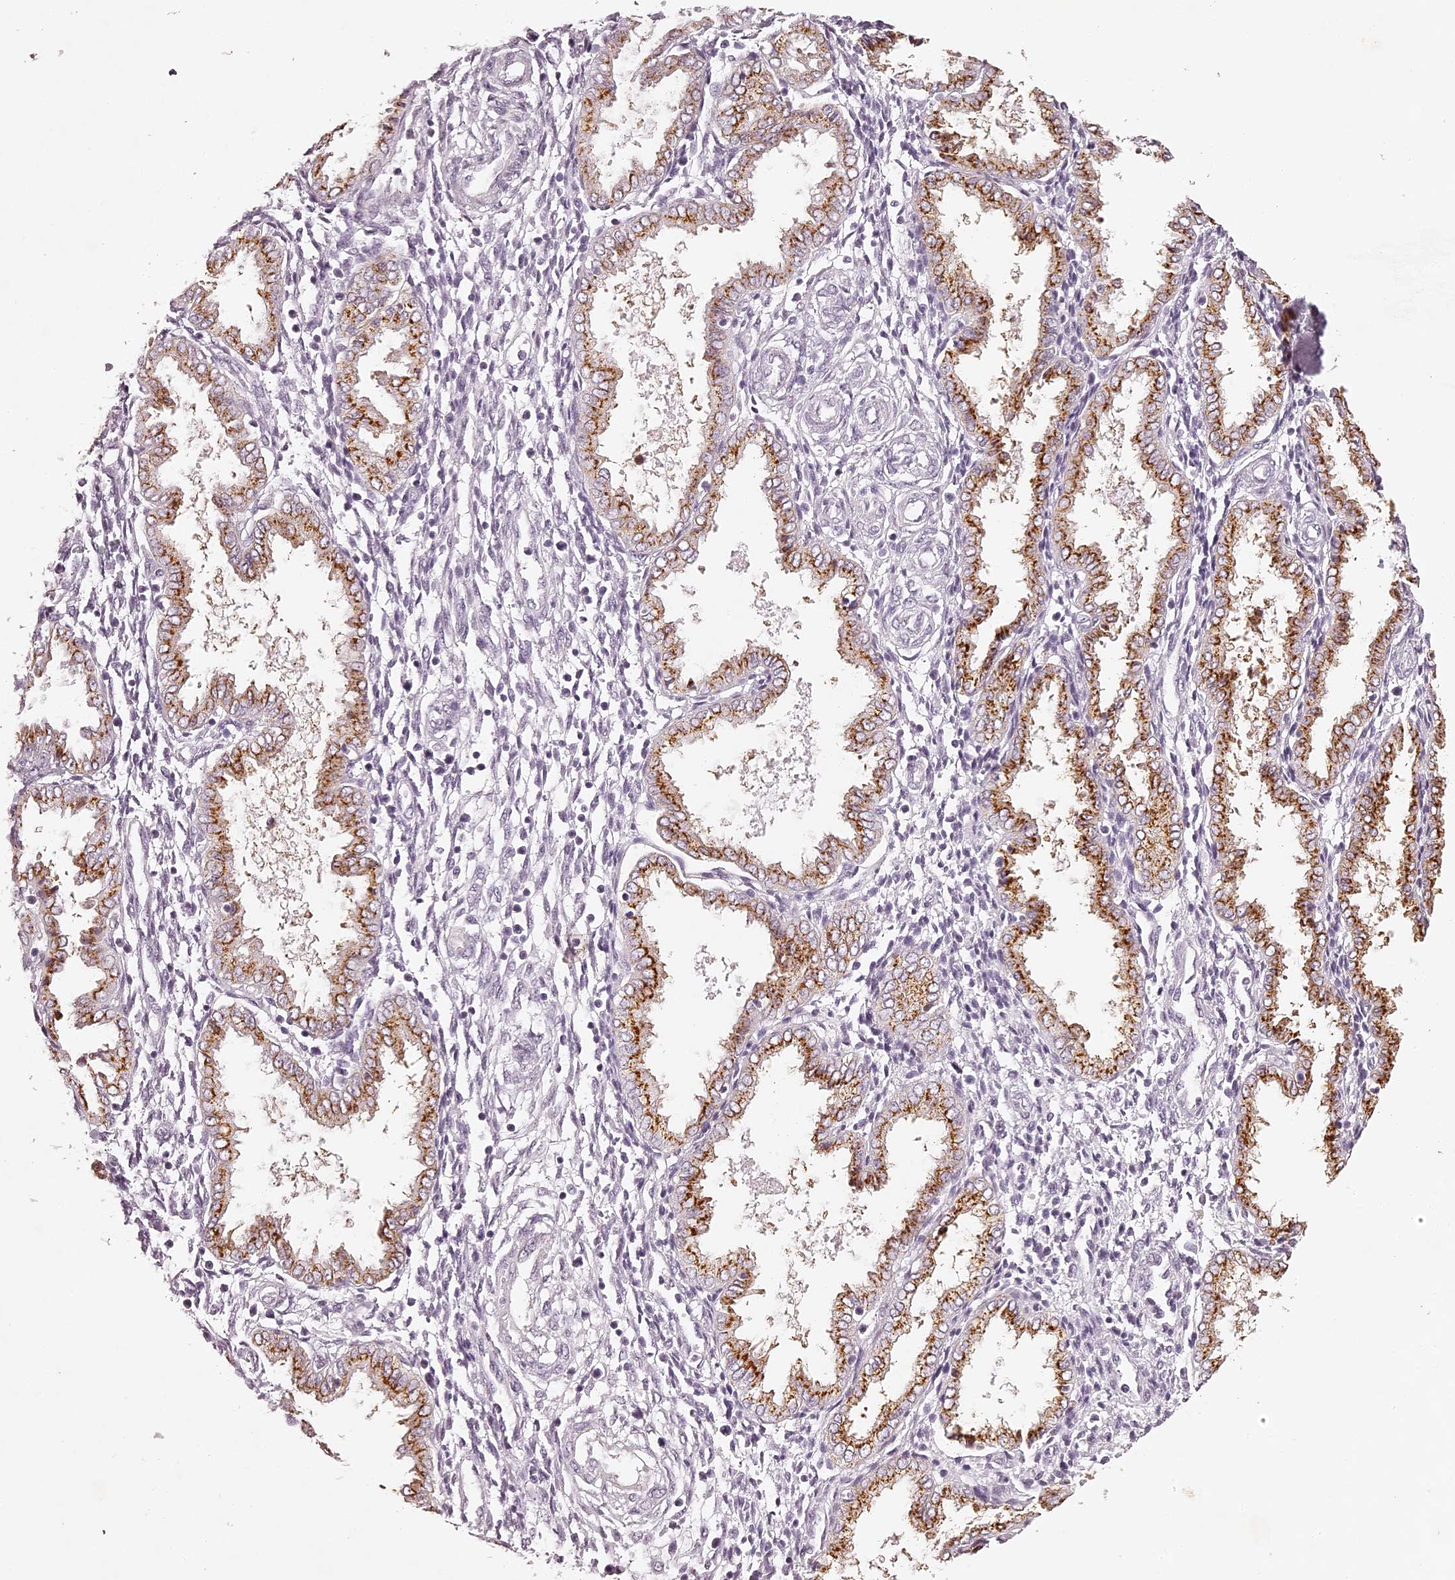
{"staining": {"intensity": "negative", "quantity": "none", "location": "none"}, "tissue": "endometrium", "cell_type": "Cells in endometrial stroma", "image_type": "normal", "snomed": [{"axis": "morphology", "description": "Normal tissue, NOS"}, {"axis": "topography", "description": "Endometrium"}], "caption": "Protein analysis of benign endometrium reveals no significant staining in cells in endometrial stroma. Brightfield microscopy of IHC stained with DAB (3,3'-diaminobenzidine) (brown) and hematoxylin (blue), captured at high magnification.", "gene": "ELAPOR1", "patient": {"sex": "female", "age": 33}}